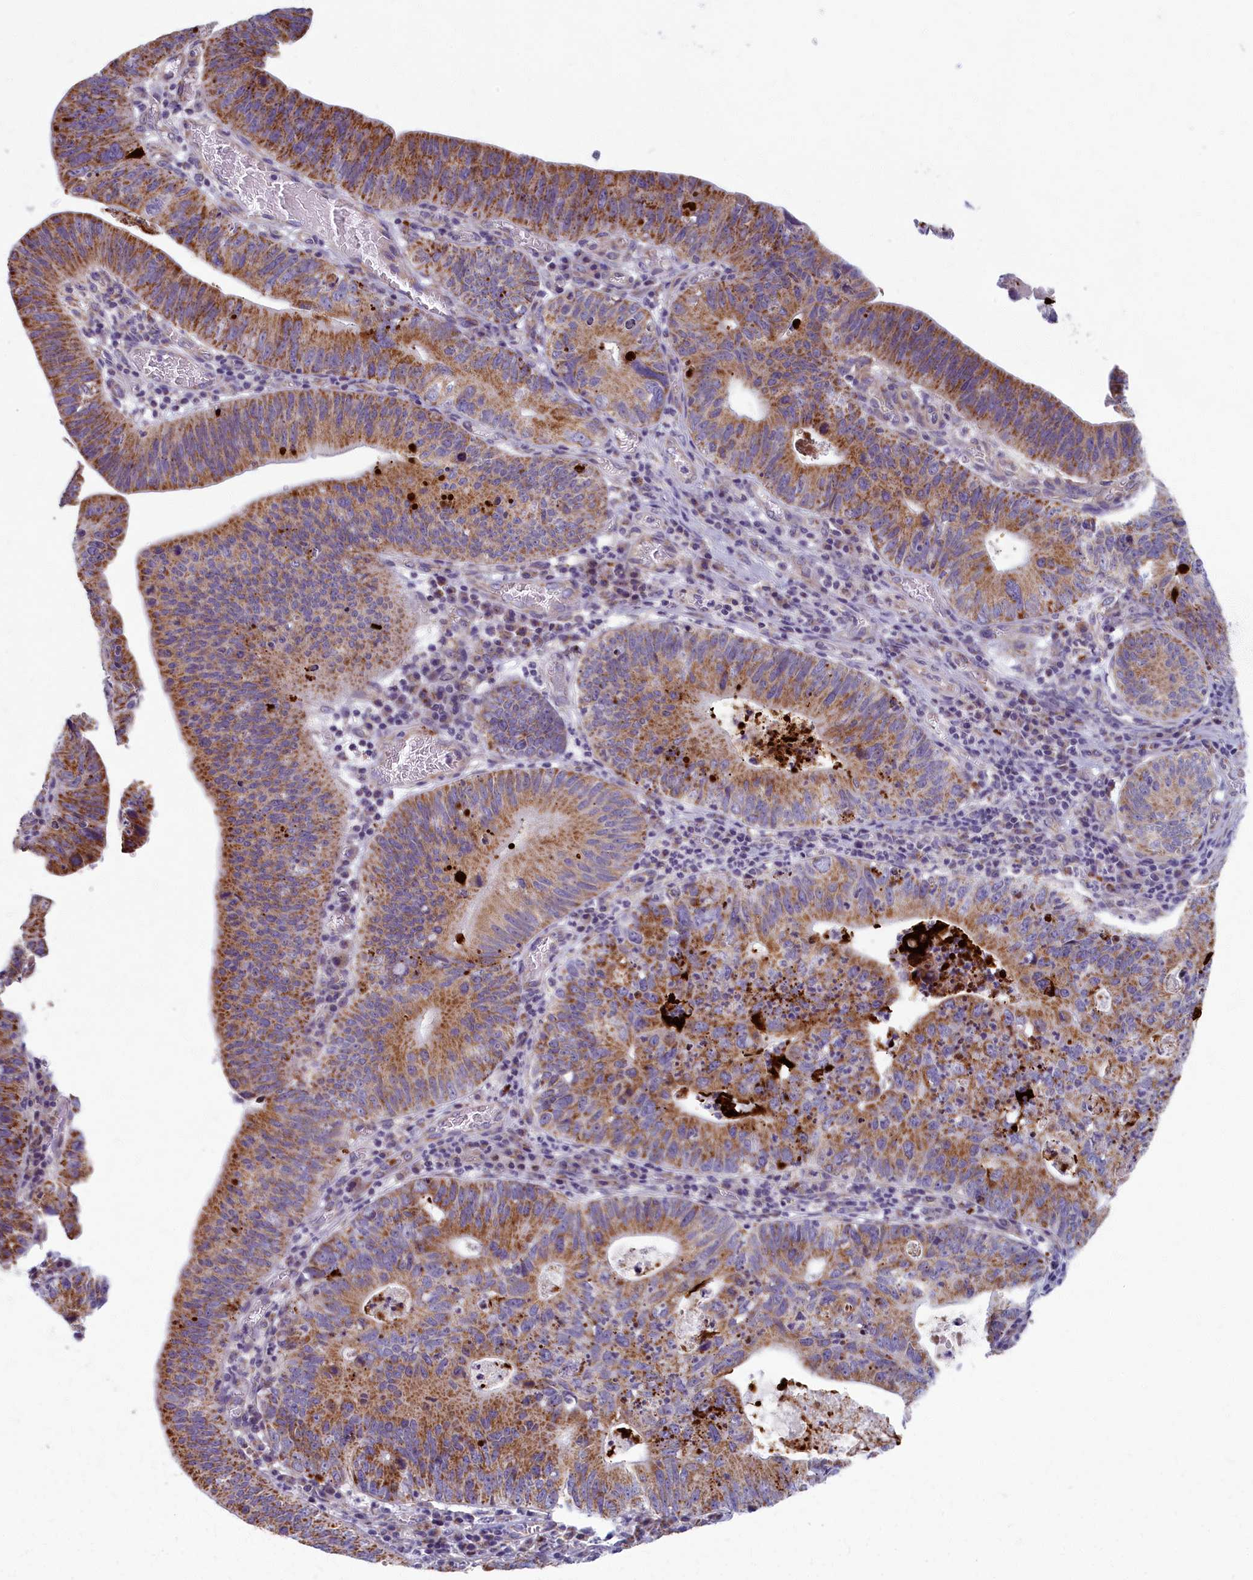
{"staining": {"intensity": "moderate", "quantity": ">75%", "location": "cytoplasmic/membranous"}, "tissue": "stomach cancer", "cell_type": "Tumor cells", "image_type": "cancer", "snomed": [{"axis": "morphology", "description": "Adenocarcinoma, NOS"}, {"axis": "topography", "description": "Stomach"}], "caption": "Moderate cytoplasmic/membranous expression is present in about >75% of tumor cells in stomach adenocarcinoma. (DAB IHC, brown staining for protein, blue staining for nuclei).", "gene": "MRPS25", "patient": {"sex": "male", "age": 59}}